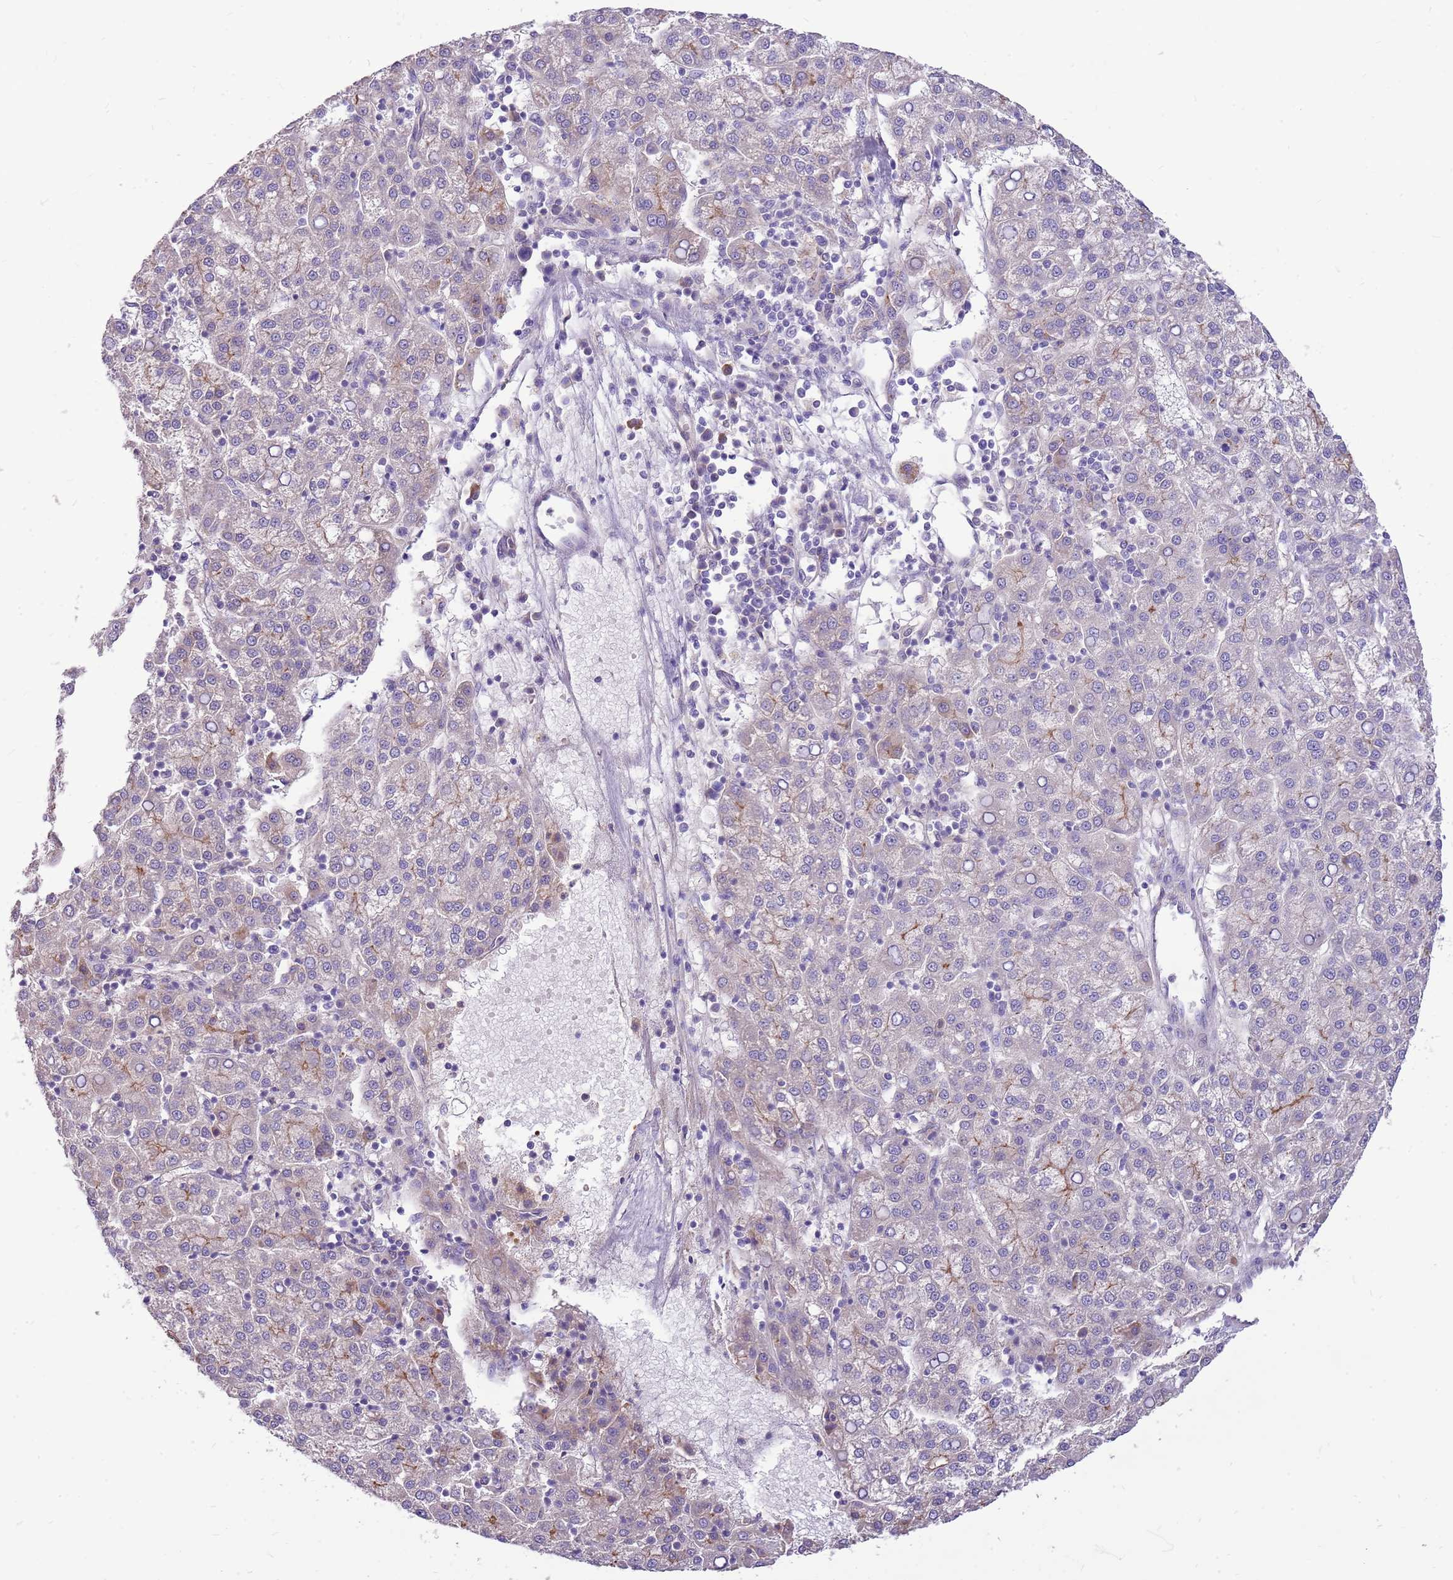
{"staining": {"intensity": "moderate", "quantity": "<25%", "location": "cytoplasmic/membranous"}, "tissue": "liver cancer", "cell_type": "Tumor cells", "image_type": "cancer", "snomed": [{"axis": "morphology", "description": "Carcinoma, Hepatocellular, NOS"}, {"axis": "topography", "description": "Liver"}], "caption": "IHC of human liver cancer (hepatocellular carcinoma) displays low levels of moderate cytoplasmic/membranous staining in approximately <25% of tumor cells.", "gene": "NTN4", "patient": {"sex": "female", "age": 58}}